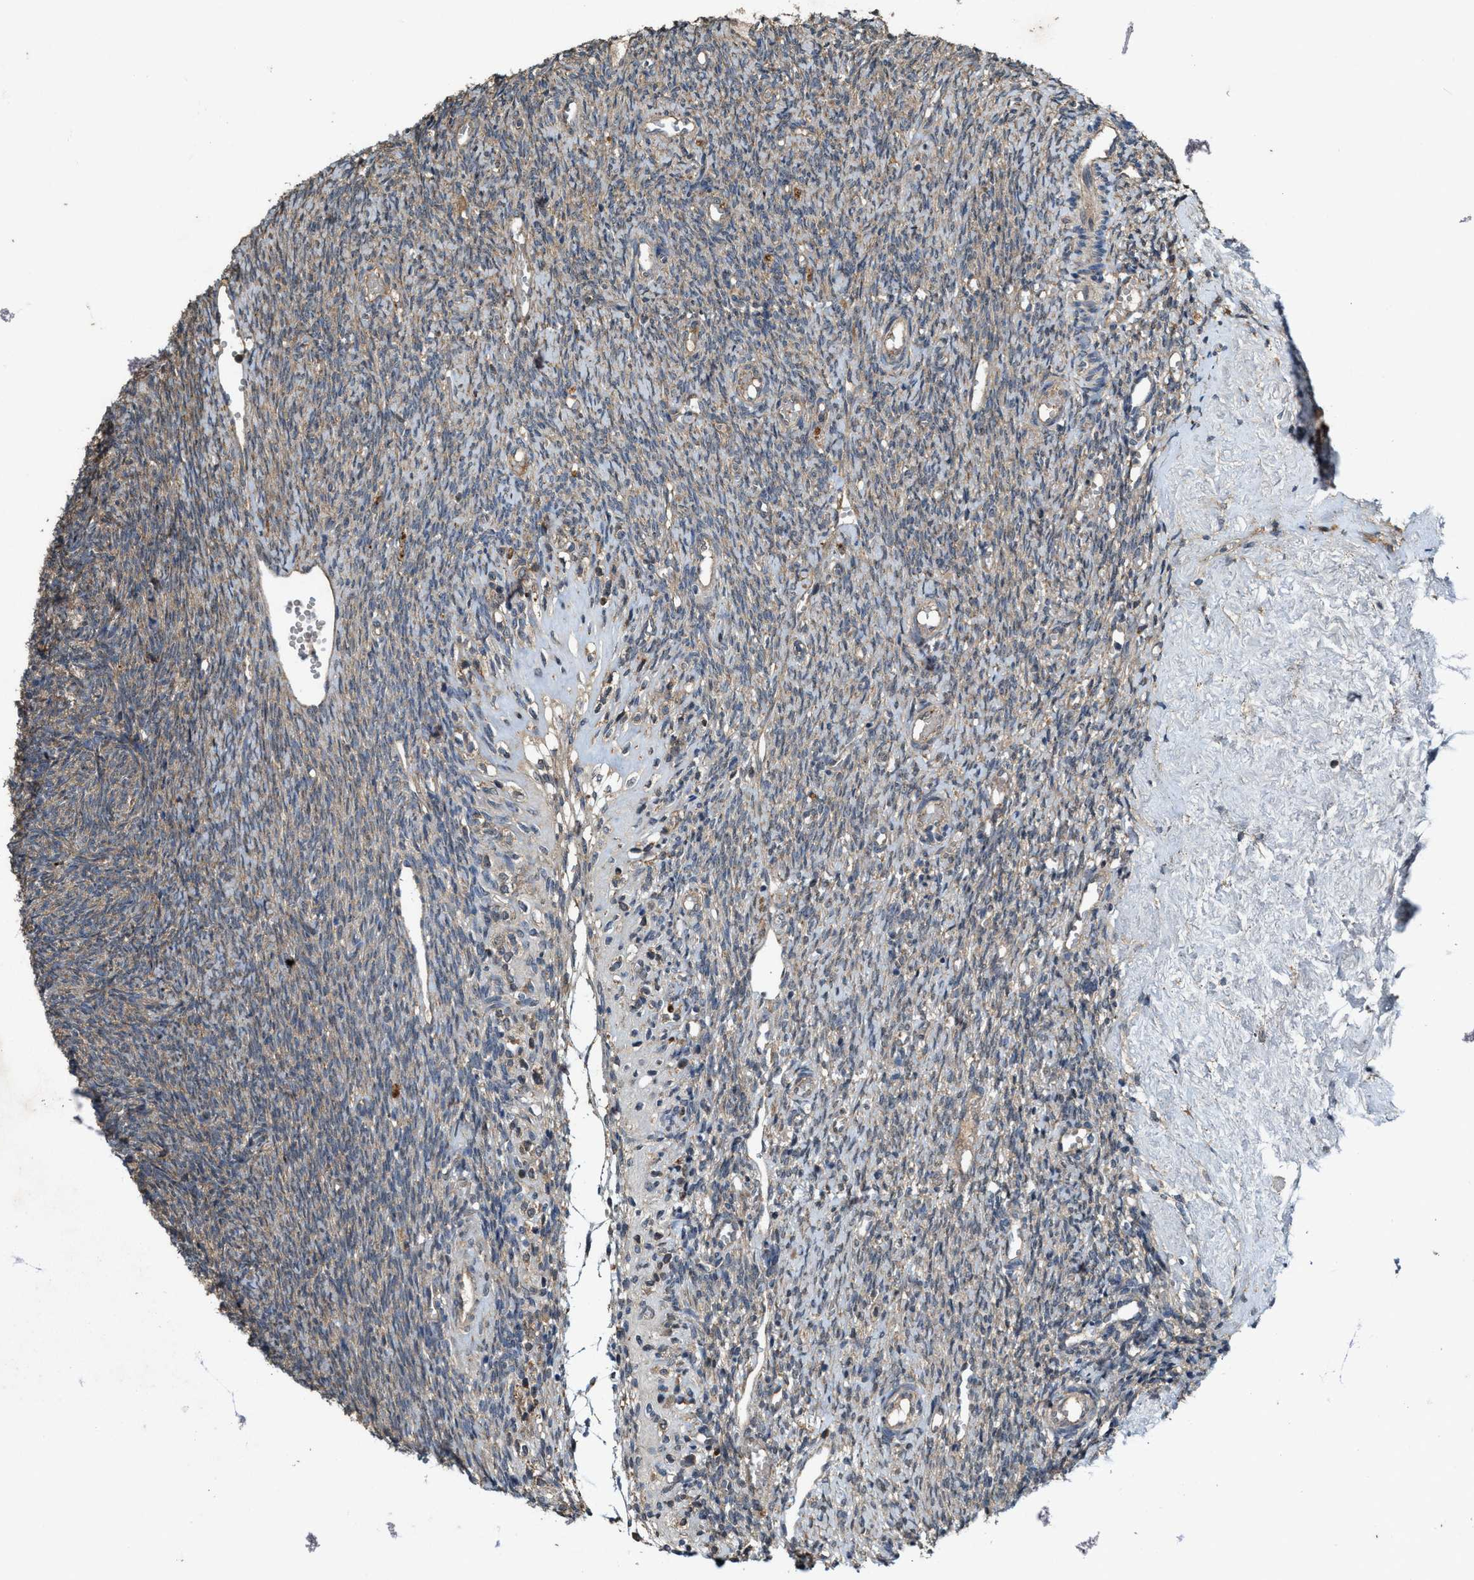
{"staining": {"intensity": "weak", "quantity": ">75%", "location": "cytoplasmic/membranous"}, "tissue": "ovary", "cell_type": "Ovarian stroma cells", "image_type": "normal", "snomed": [{"axis": "morphology", "description": "Normal tissue, NOS"}, {"axis": "topography", "description": "Ovary"}], "caption": "Protein staining displays weak cytoplasmic/membranous staining in about >75% of ovarian stroma cells in unremarkable ovary.", "gene": "PDP2", "patient": {"sex": "female", "age": 41}}